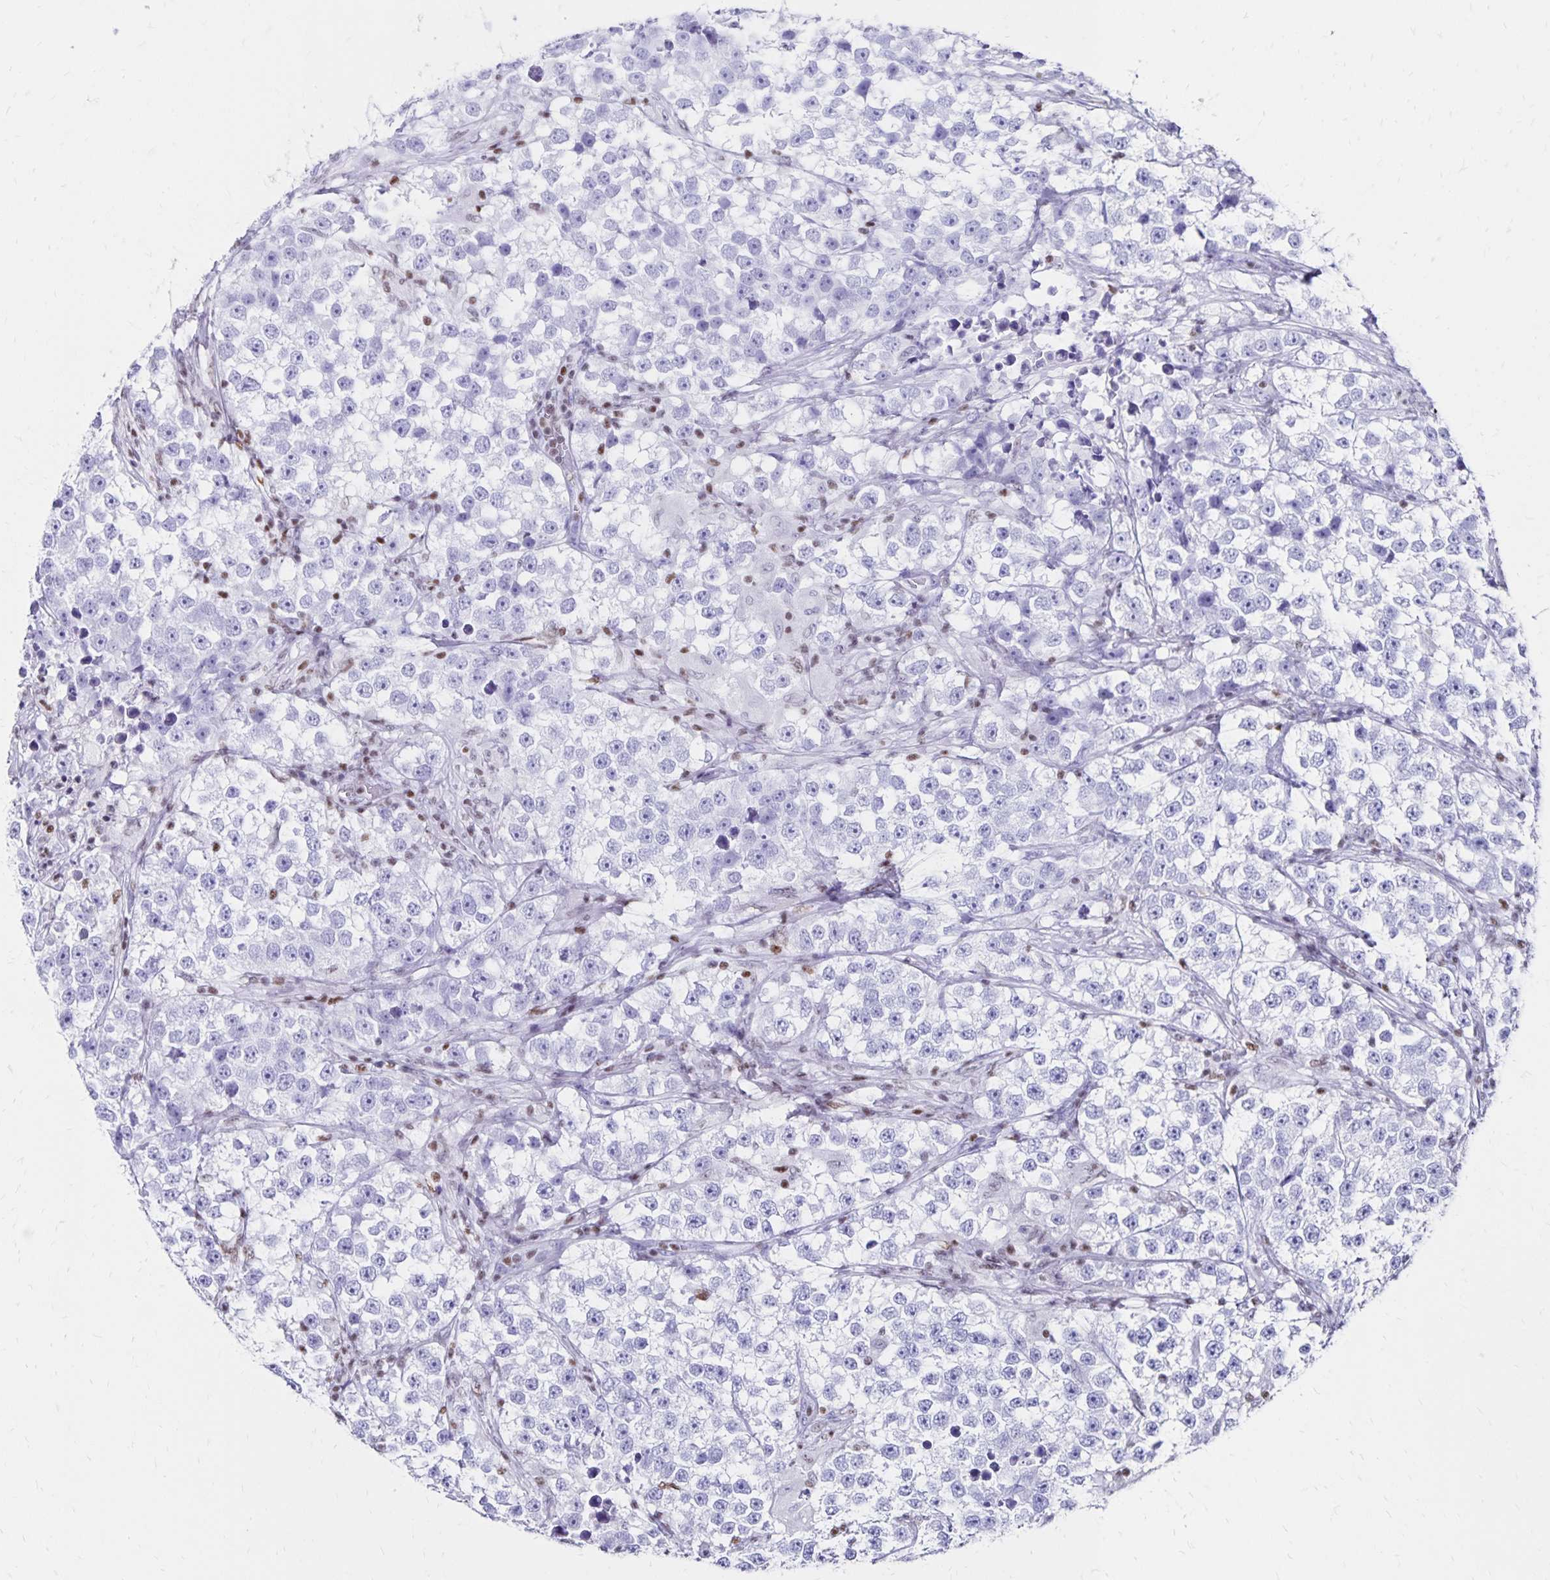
{"staining": {"intensity": "negative", "quantity": "none", "location": "none"}, "tissue": "testis cancer", "cell_type": "Tumor cells", "image_type": "cancer", "snomed": [{"axis": "morphology", "description": "Seminoma, NOS"}, {"axis": "topography", "description": "Testis"}], "caption": "Human testis seminoma stained for a protein using IHC shows no positivity in tumor cells.", "gene": "IKZF1", "patient": {"sex": "male", "age": 46}}